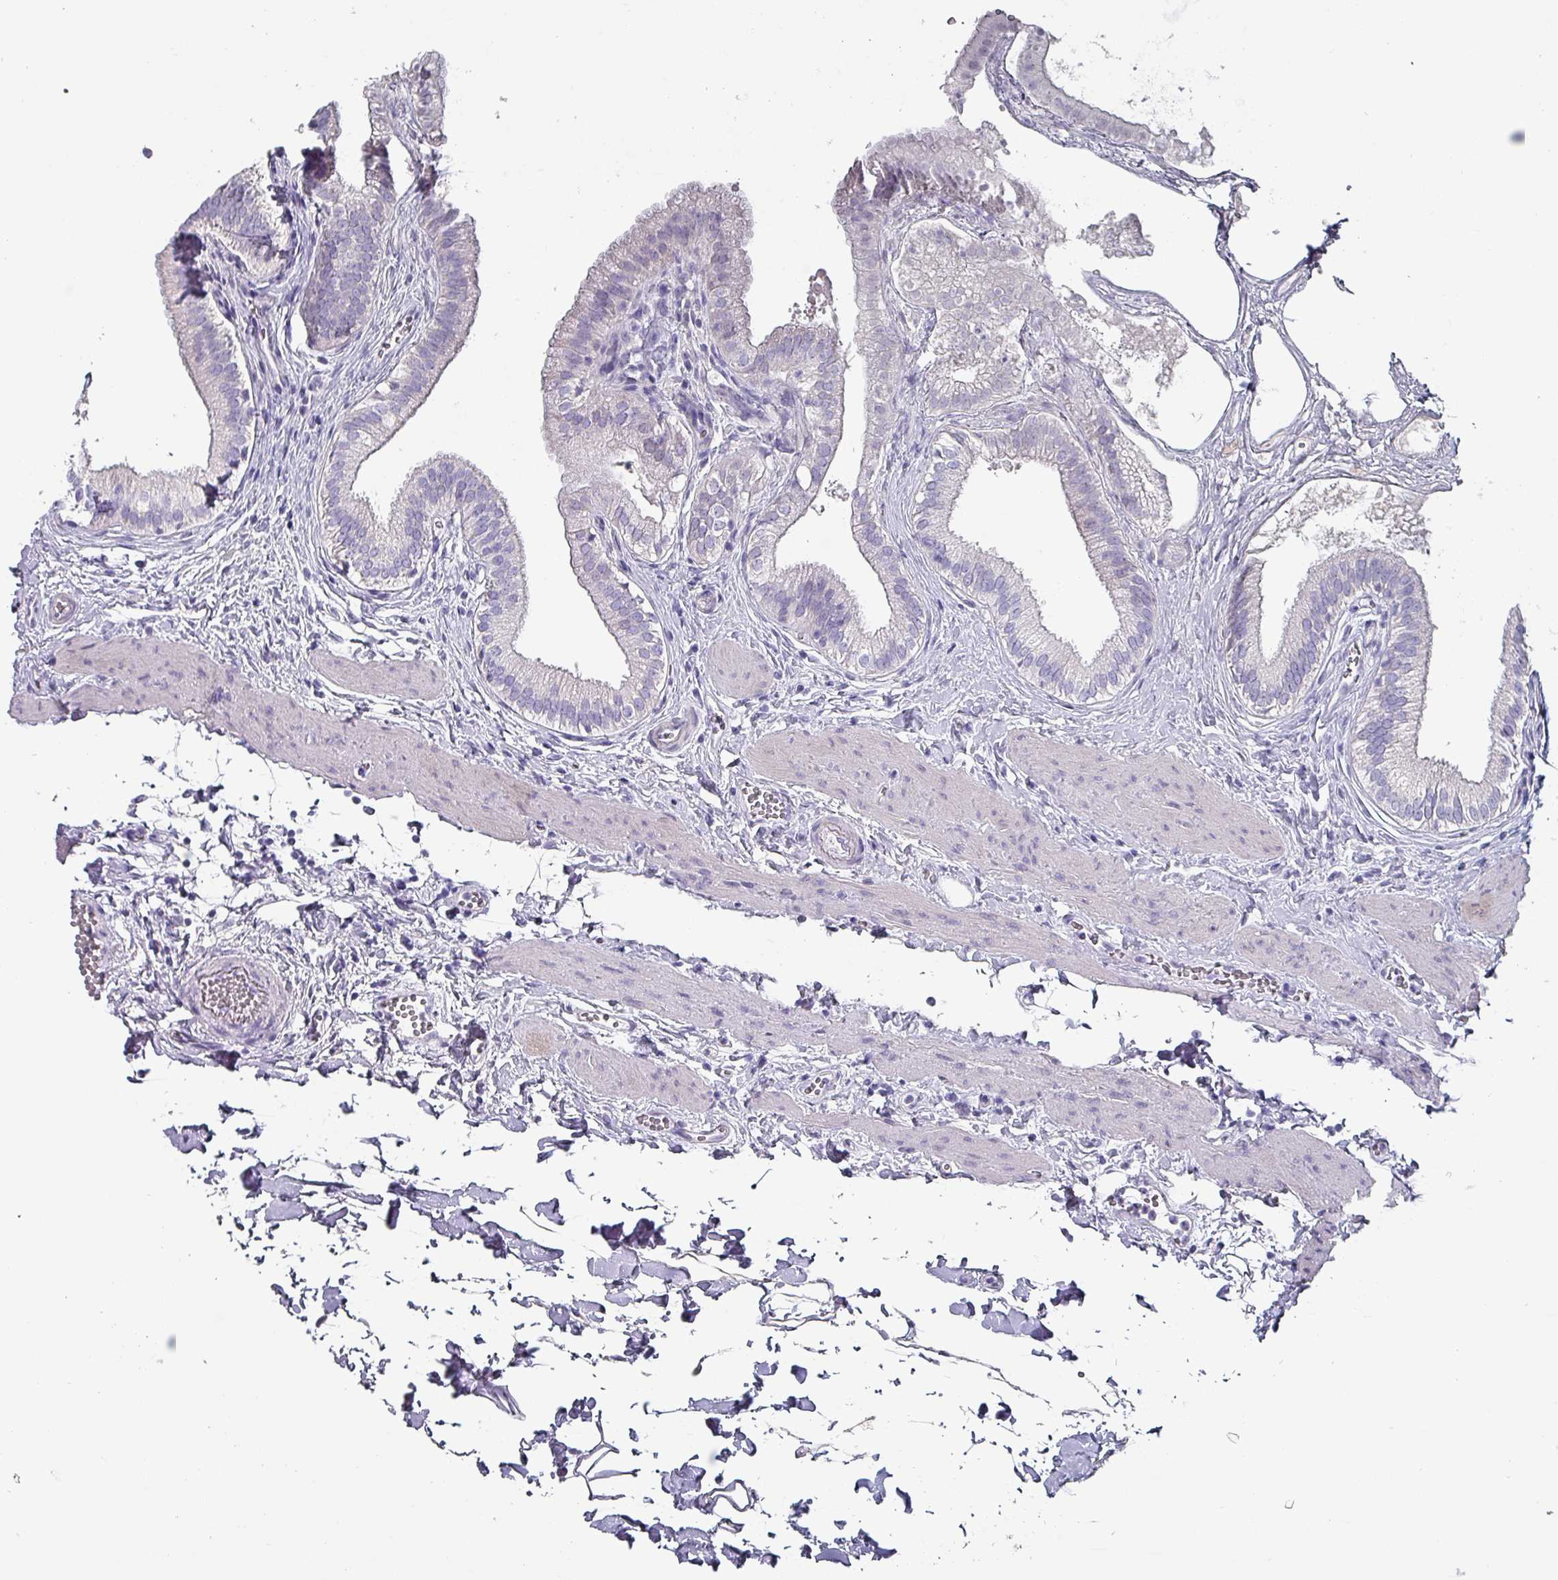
{"staining": {"intensity": "negative", "quantity": "none", "location": "none"}, "tissue": "gallbladder", "cell_type": "Glandular cells", "image_type": "normal", "snomed": [{"axis": "morphology", "description": "Normal tissue, NOS"}, {"axis": "topography", "description": "Gallbladder"}], "caption": "Immunohistochemistry histopathology image of unremarkable gallbladder: human gallbladder stained with DAB (3,3'-diaminobenzidine) displays no significant protein expression in glandular cells. (DAB immunohistochemistry with hematoxylin counter stain).", "gene": "INS", "patient": {"sex": "female", "age": 54}}